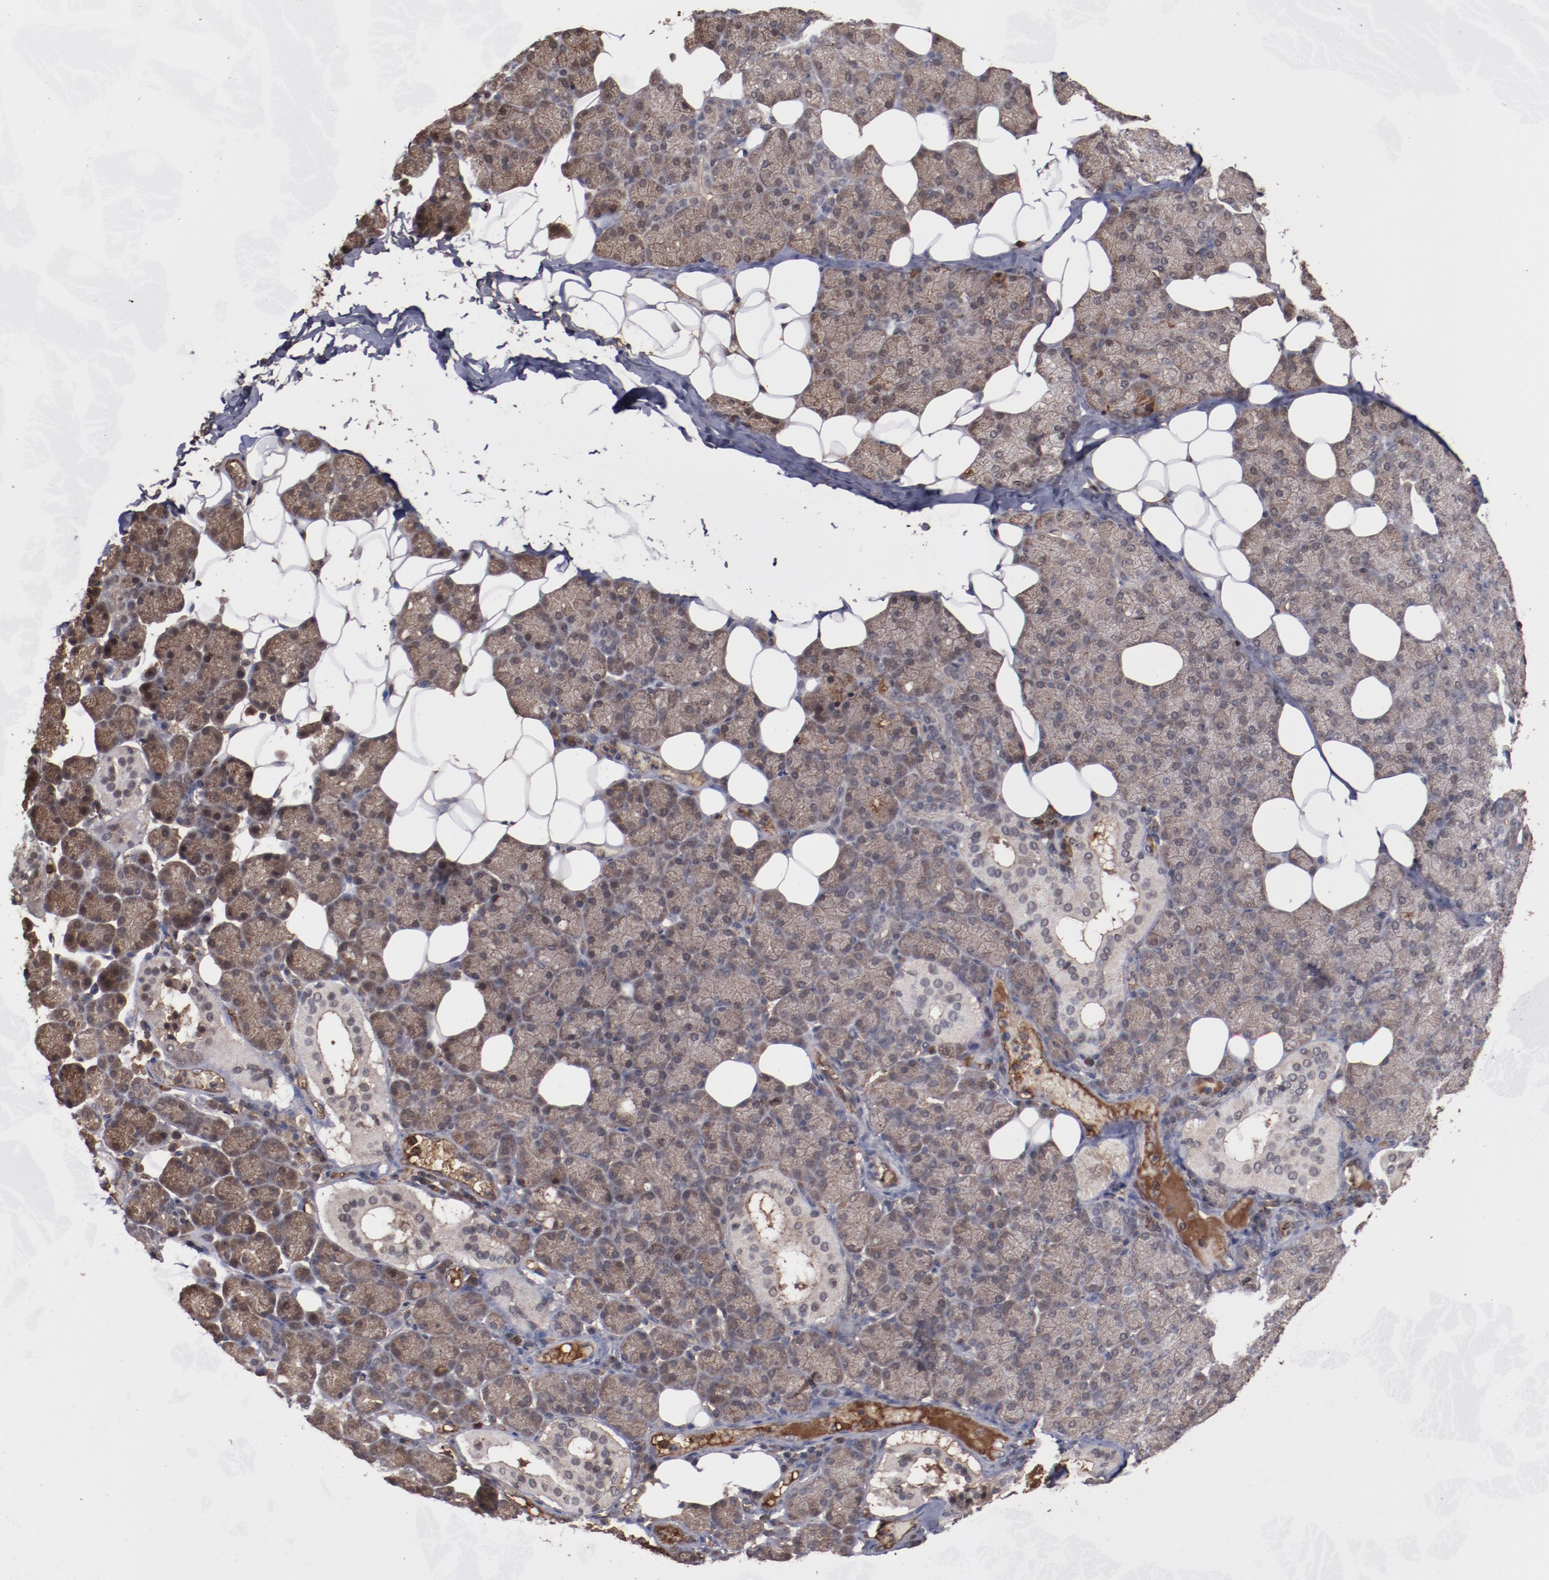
{"staining": {"intensity": "moderate", "quantity": ">75%", "location": "cytoplasmic/membranous"}, "tissue": "salivary gland", "cell_type": "Glandular cells", "image_type": "normal", "snomed": [{"axis": "morphology", "description": "Normal tissue, NOS"}, {"axis": "topography", "description": "Lymph node"}, {"axis": "topography", "description": "Salivary gland"}], "caption": "An immunohistochemistry (IHC) photomicrograph of benign tissue is shown. Protein staining in brown labels moderate cytoplasmic/membranous positivity in salivary gland within glandular cells.", "gene": "TENM1", "patient": {"sex": "male", "age": 8}}